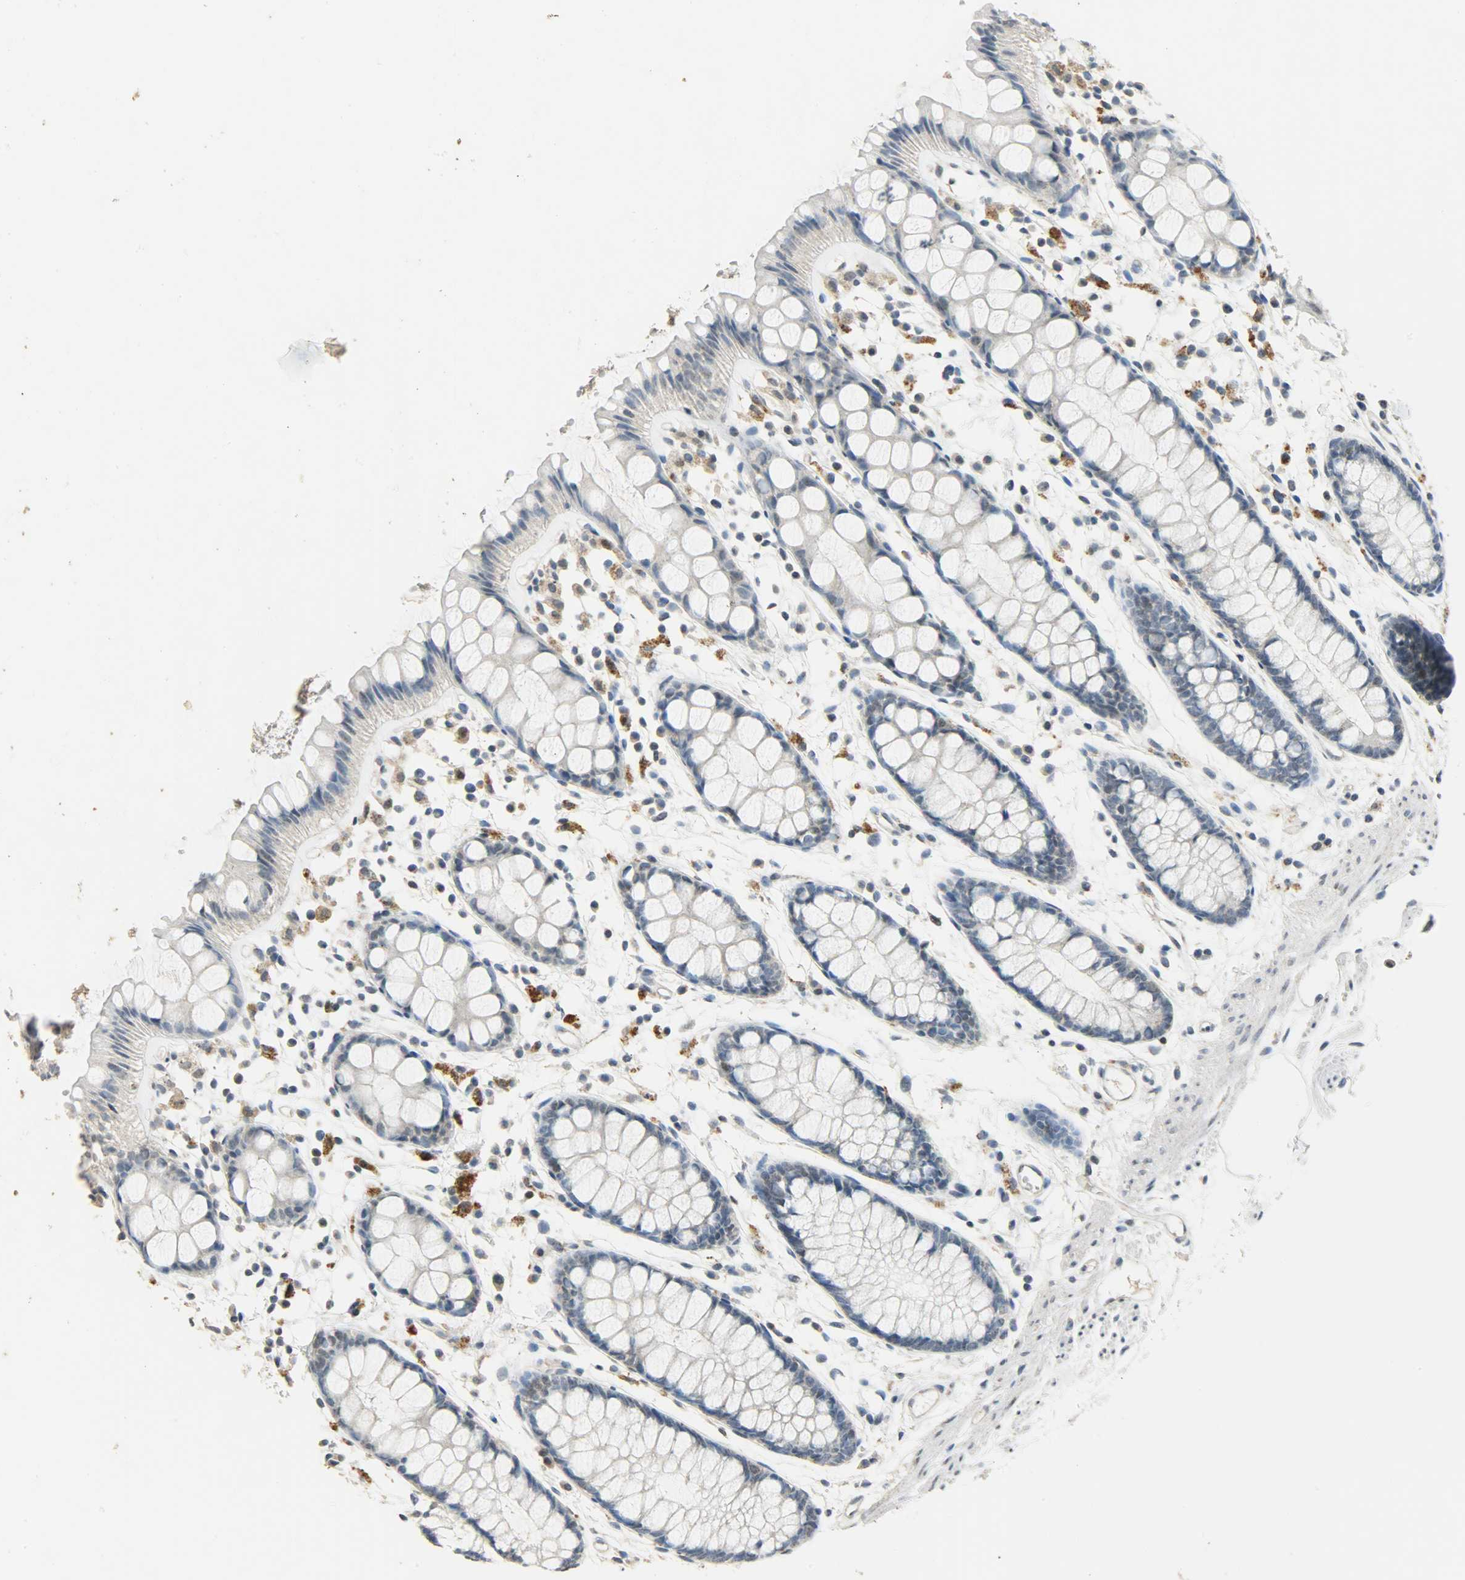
{"staining": {"intensity": "negative", "quantity": "none", "location": "none"}, "tissue": "rectum", "cell_type": "Glandular cells", "image_type": "normal", "snomed": [{"axis": "morphology", "description": "Normal tissue, NOS"}, {"axis": "topography", "description": "Rectum"}], "caption": "Image shows no significant protein staining in glandular cells of benign rectum.", "gene": "DNAJB6", "patient": {"sex": "female", "age": 66}}